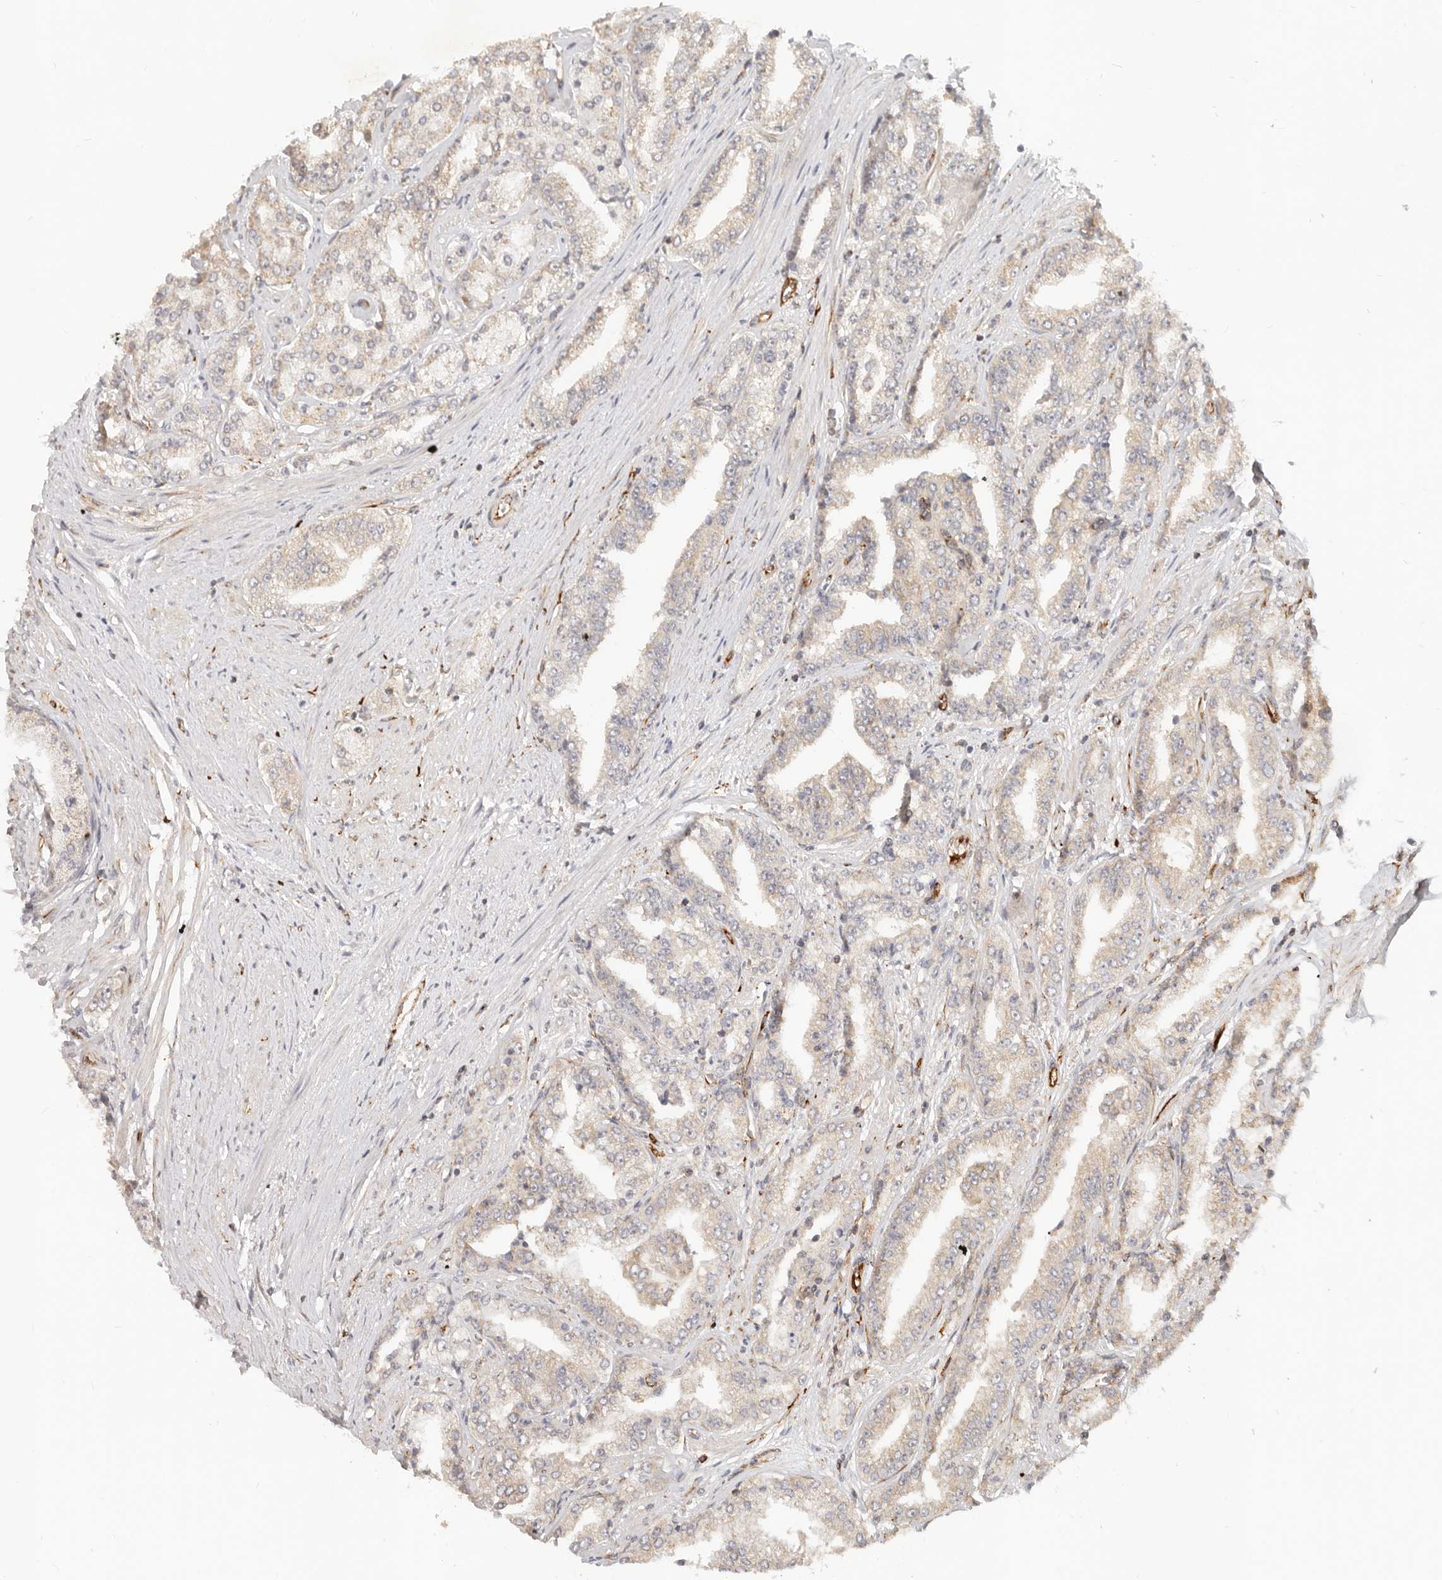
{"staining": {"intensity": "weak", "quantity": "<25%", "location": "cytoplasmic/membranous"}, "tissue": "prostate cancer", "cell_type": "Tumor cells", "image_type": "cancer", "snomed": [{"axis": "morphology", "description": "Adenocarcinoma, High grade"}, {"axis": "topography", "description": "Prostate"}], "caption": "Tumor cells show no significant protein staining in prostate cancer.", "gene": "SASS6", "patient": {"sex": "male", "age": 71}}